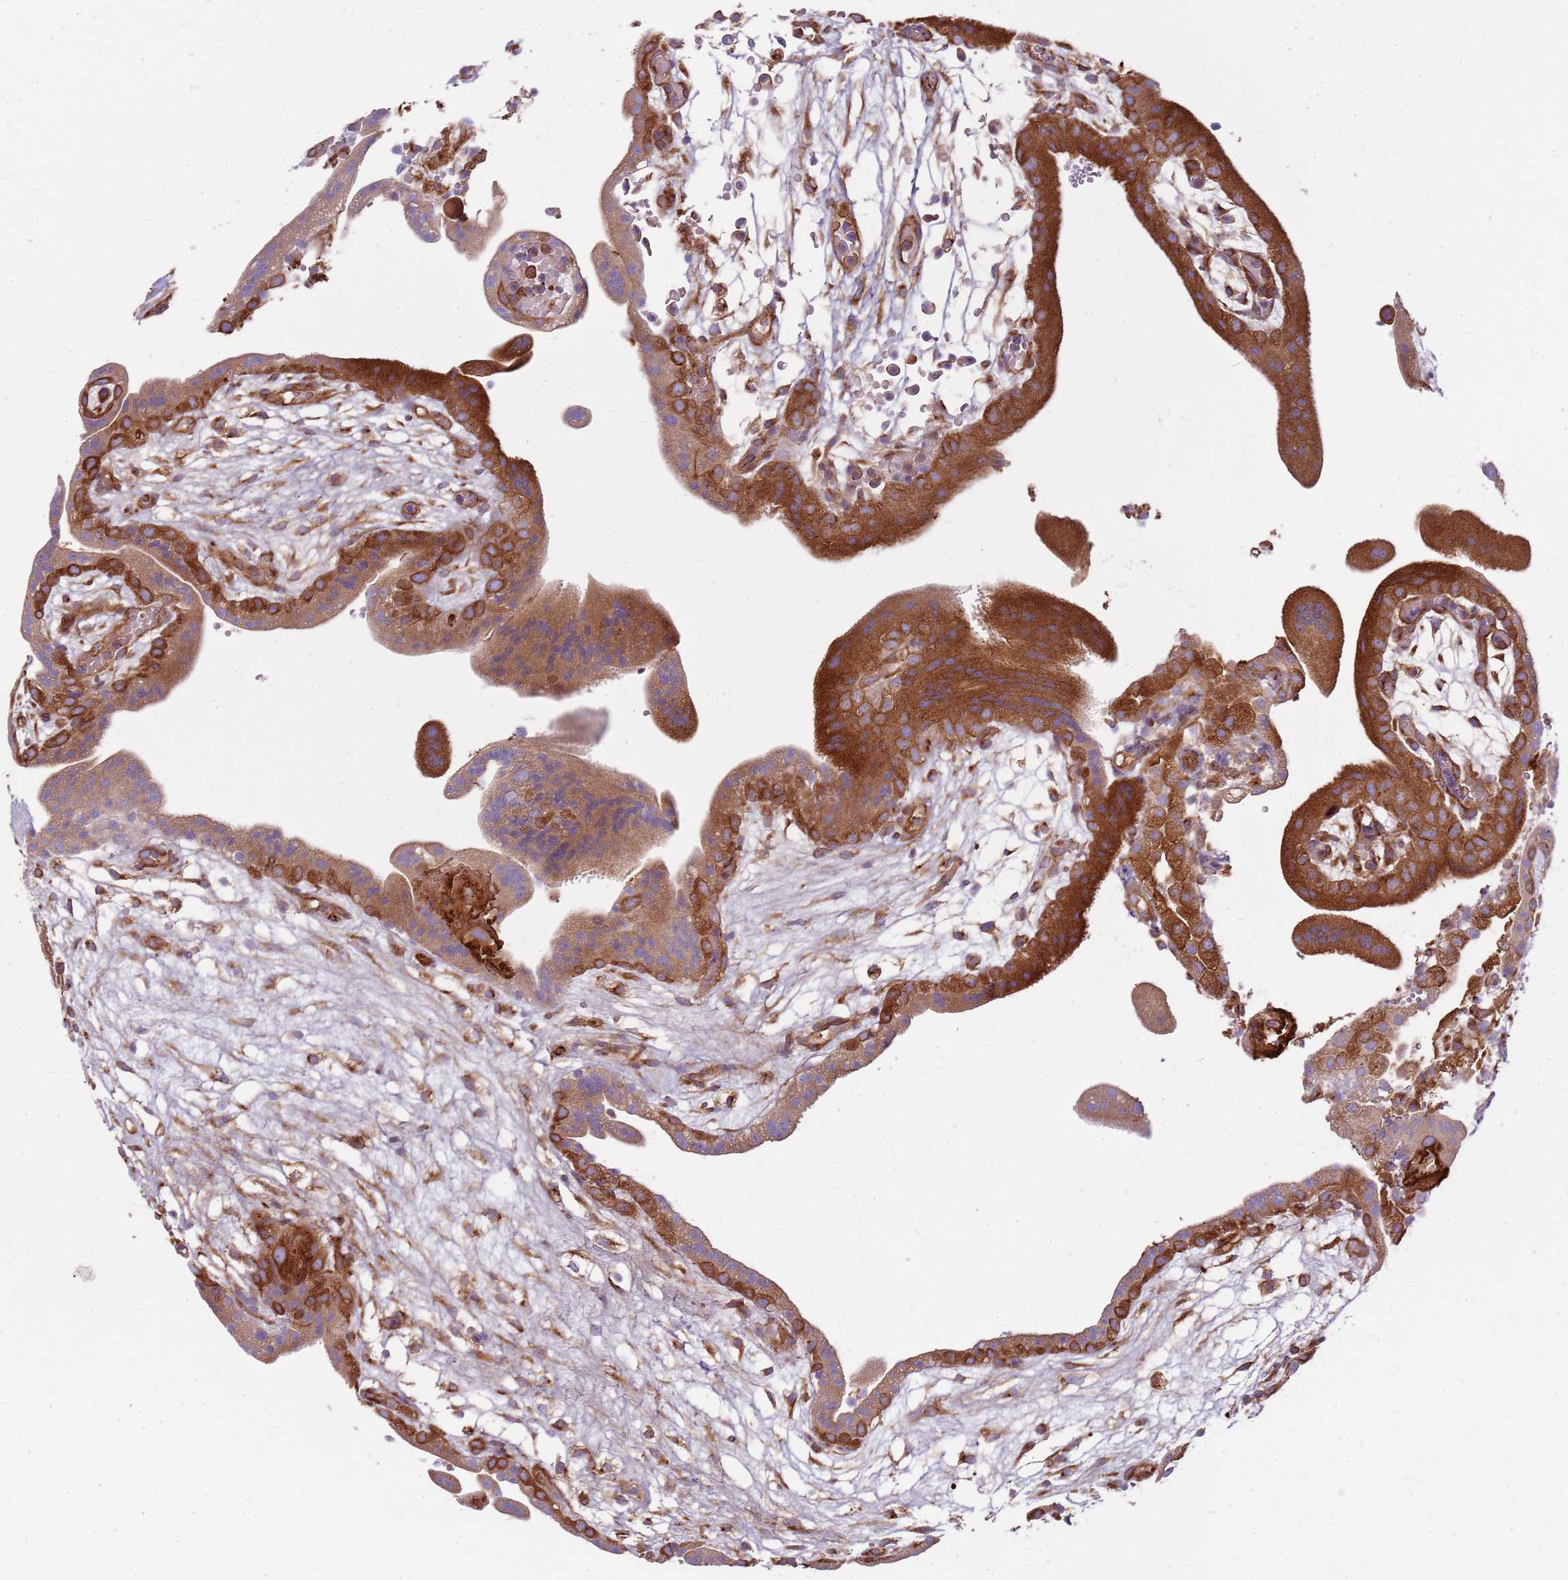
{"staining": {"intensity": "moderate", "quantity": ">75%", "location": "cytoplasmic/membranous"}, "tissue": "placenta", "cell_type": "Decidual cells", "image_type": "normal", "snomed": [{"axis": "morphology", "description": "Normal tissue, NOS"}, {"axis": "topography", "description": "Placenta"}], "caption": "This is an image of immunohistochemistry (IHC) staining of benign placenta, which shows moderate staining in the cytoplasmic/membranous of decidual cells.", "gene": "EMC1", "patient": {"sex": "female", "age": 18}}